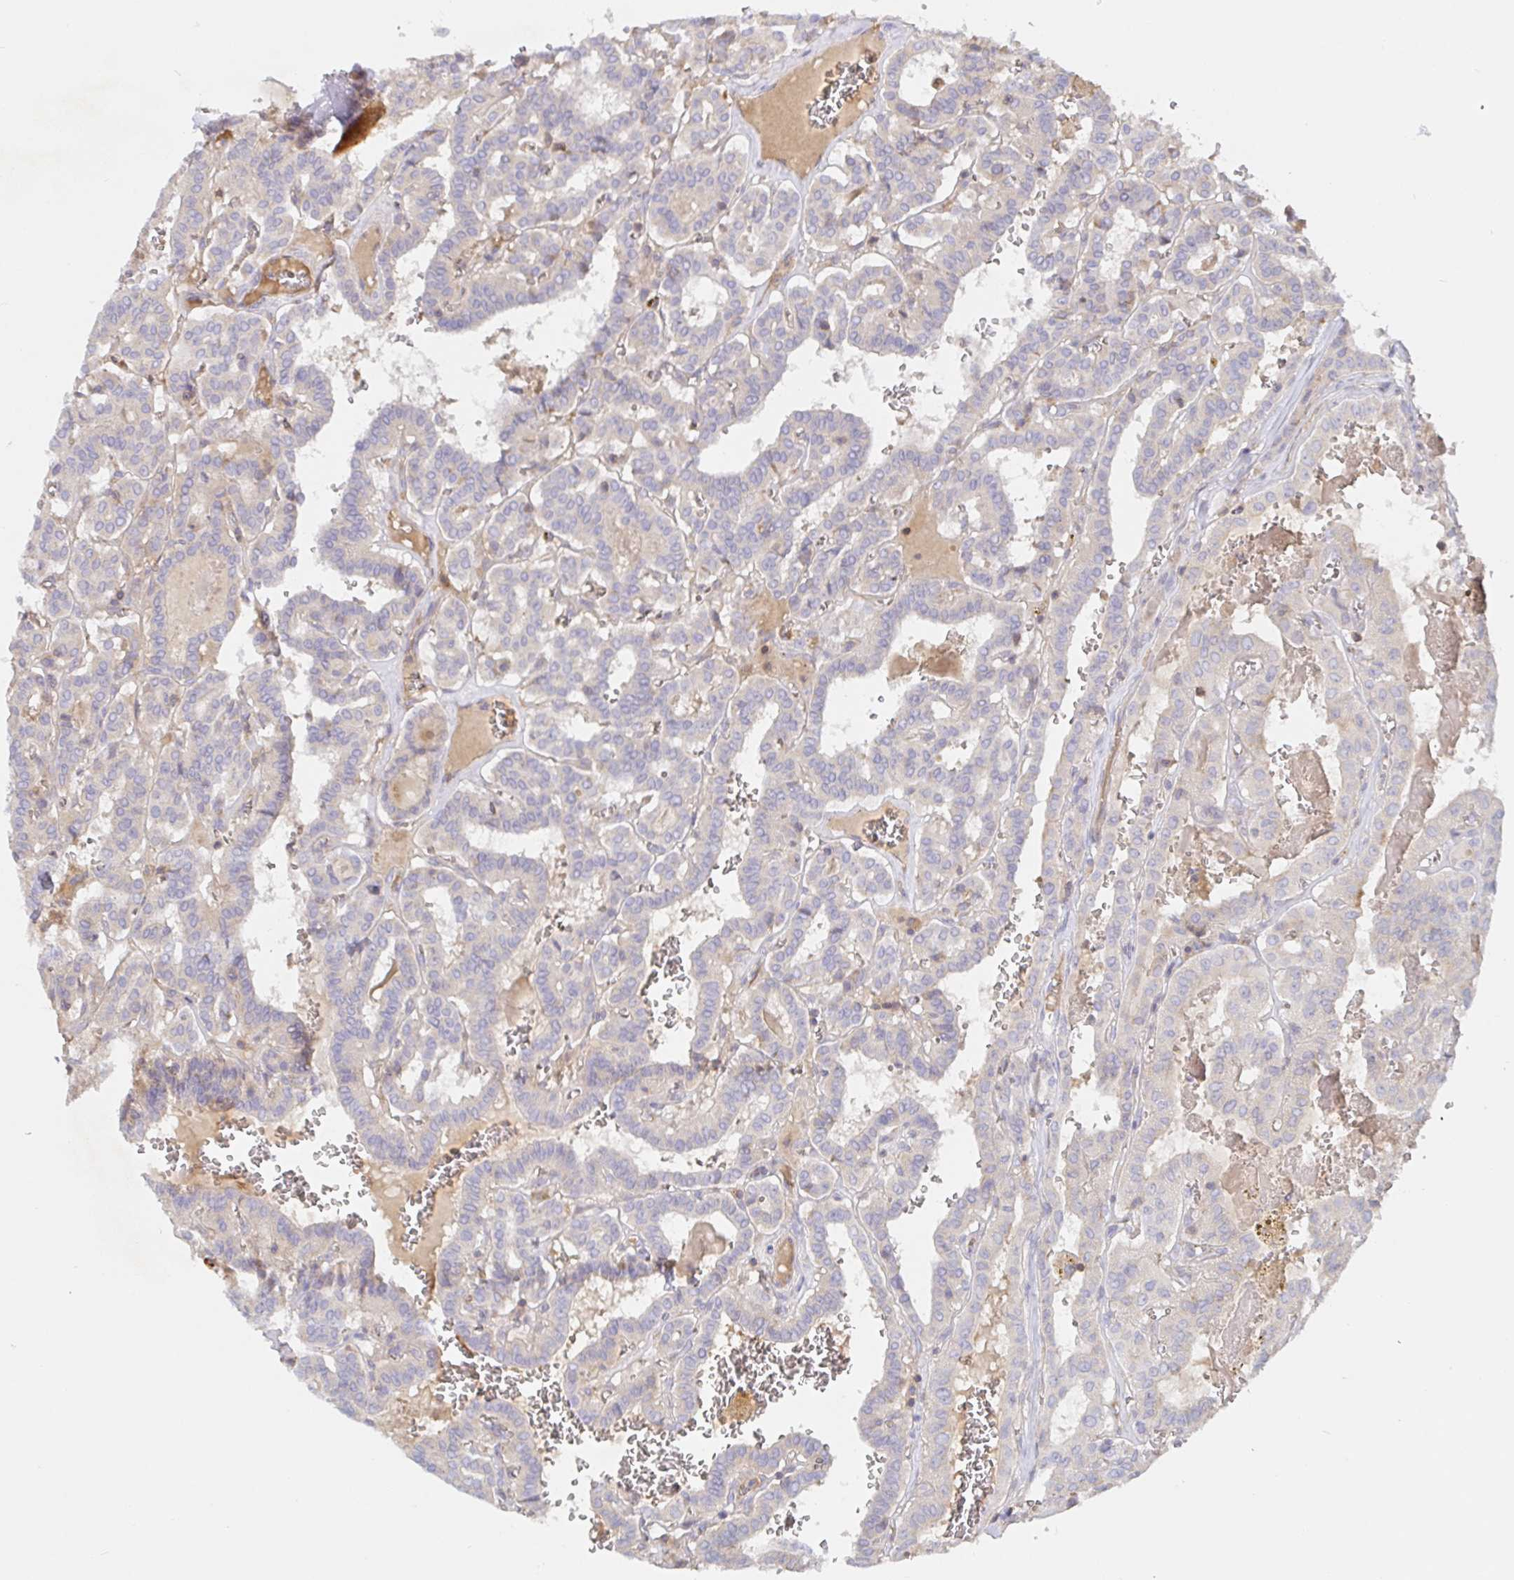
{"staining": {"intensity": "negative", "quantity": "none", "location": "none"}, "tissue": "thyroid cancer", "cell_type": "Tumor cells", "image_type": "cancer", "snomed": [{"axis": "morphology", "description": "Papillary adenocarcinoma, NOS"}, {"axis": "topography", "description": "Thyroid gland"}], "caption": "Tumor cells are negative for protein expression in human thyroid cancer.", "gene": "IRAK2", "patient": {"sex": "female", "age": 21}}